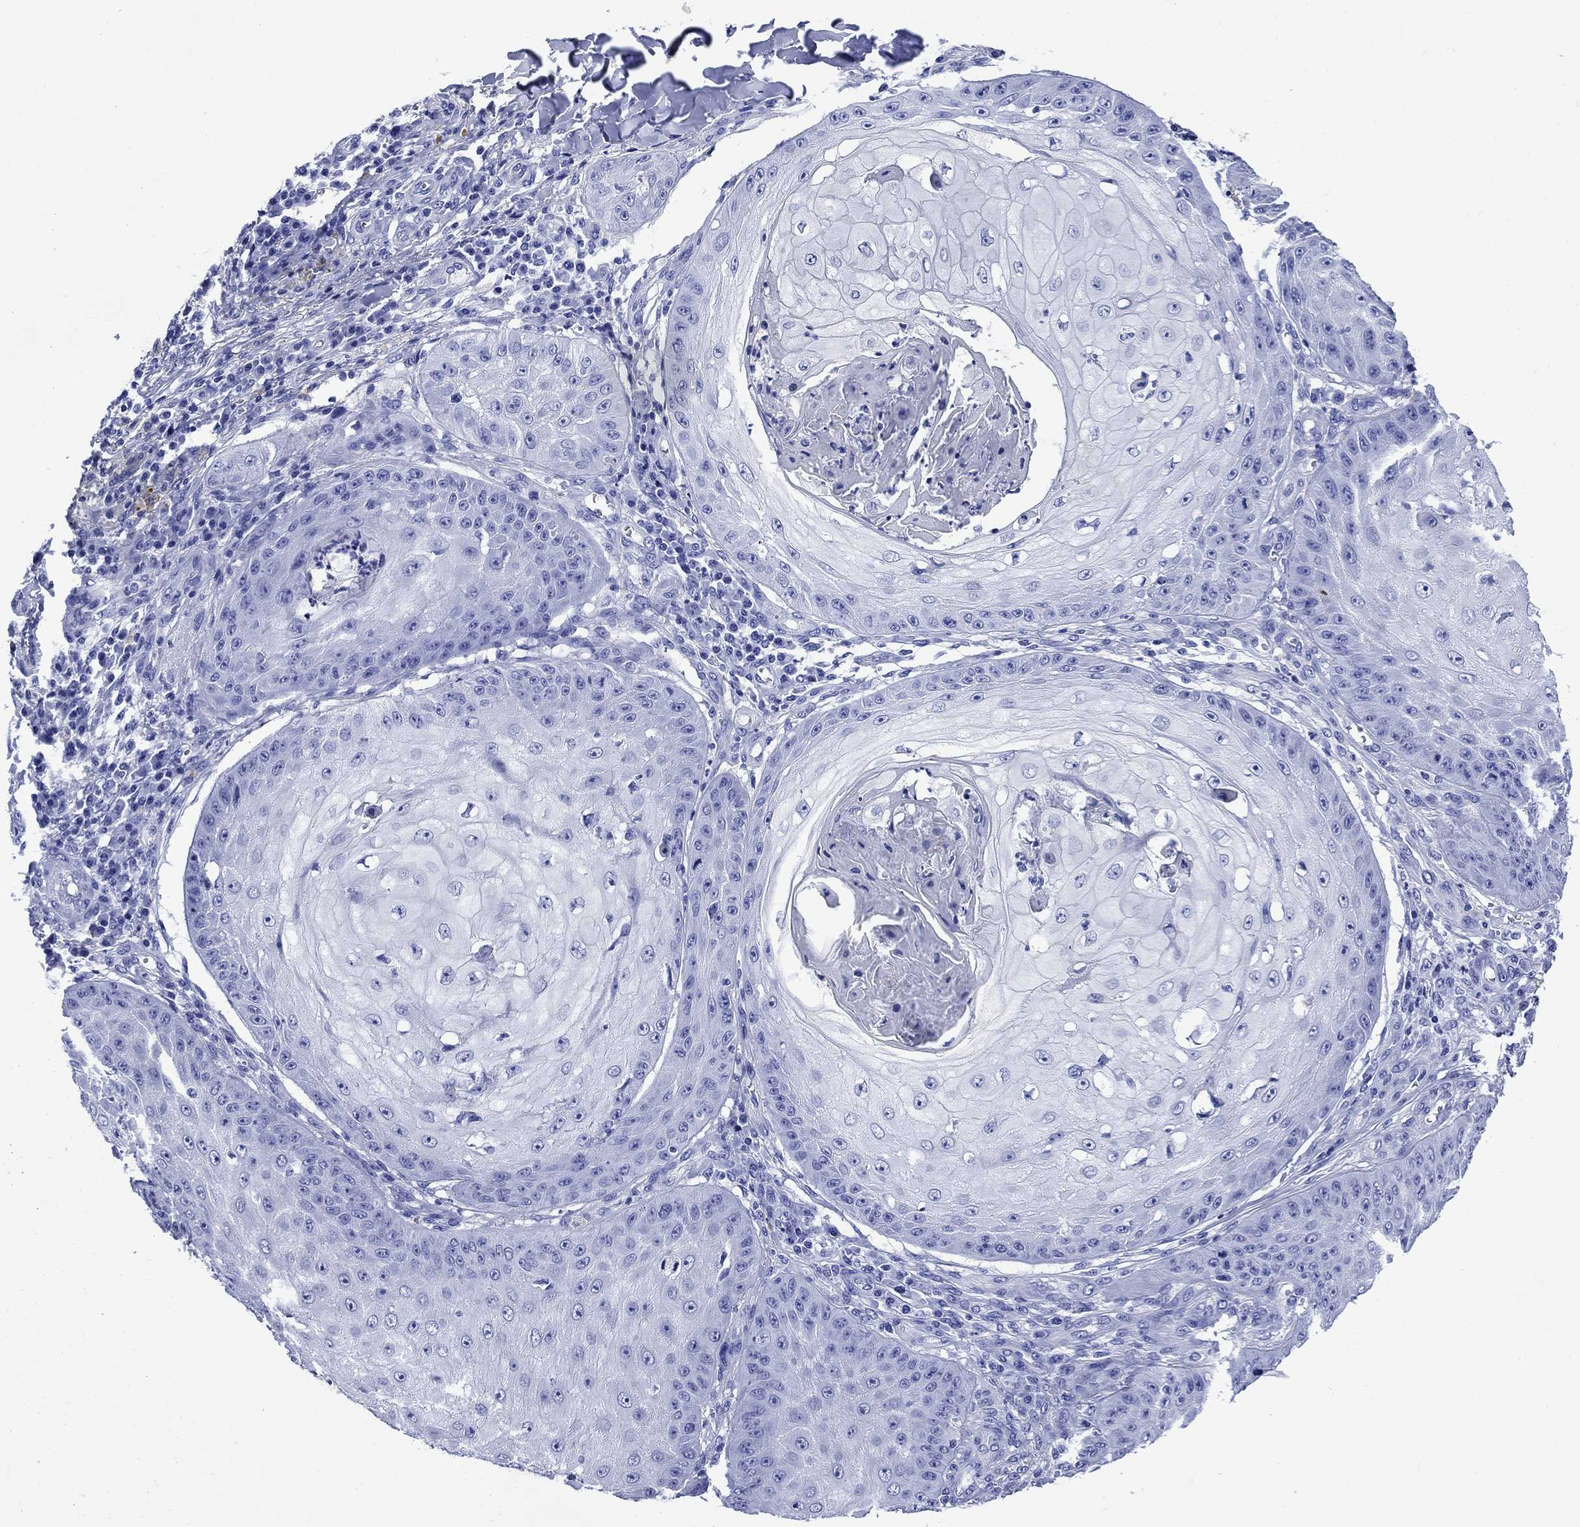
{"staining": {"intensity": "negative", "quantity": "none", "location": "none"}, "tissue": "skin cancer", "cell_type": "Tumor cells", "image_type": "cancer", "snomed": [{"axis": "morphology", "description": "Squamous cell carcinoma, NOS"}, {"axis": "topography", "description": "Skin"}], "caption": "A photomicrograph of squamous cell carcinoma (skin) stained for a protein reveals no brown staining in tumor cells.", "gene": "SLC1A2", "patient": {"sex": "male", "age": 70}}